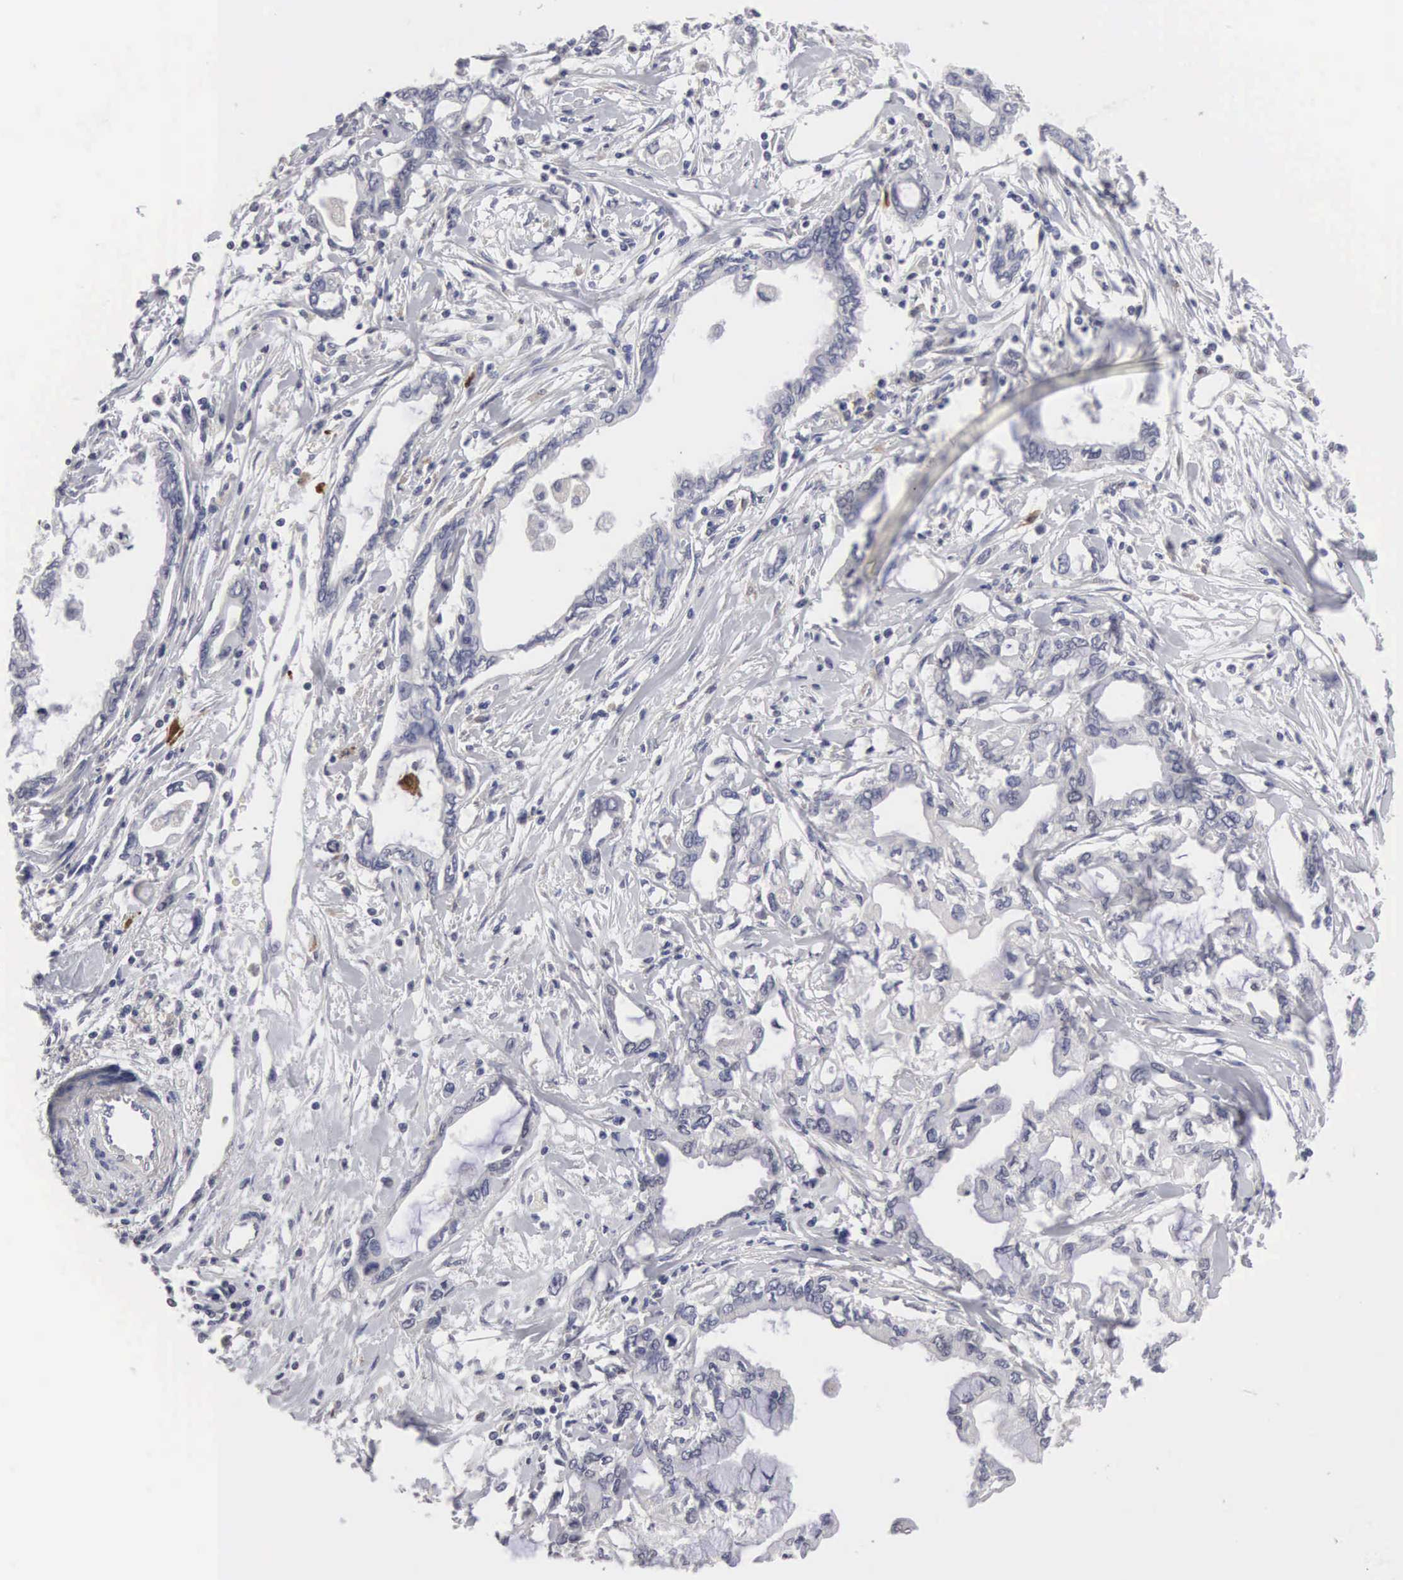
{"staining": {"intensity": "negative", "quantity": "none", "location": "none"}, "tissue": "pancreatic cancer", "cell_type": "Tumor cells", "image_type": "cancer", "snomed": [{"axis": "morphology", "description": "Adenocarcinoma, NOS"}, {"axis": "topography", "description": "Pancreas"}], "caption": "IHC micrograph of human pancreatic cancer stained for a protein (brown), which displays no expression in tumor cells.", "gene": "HMOX1", "patient": {"sex": "female", "age": 57}}